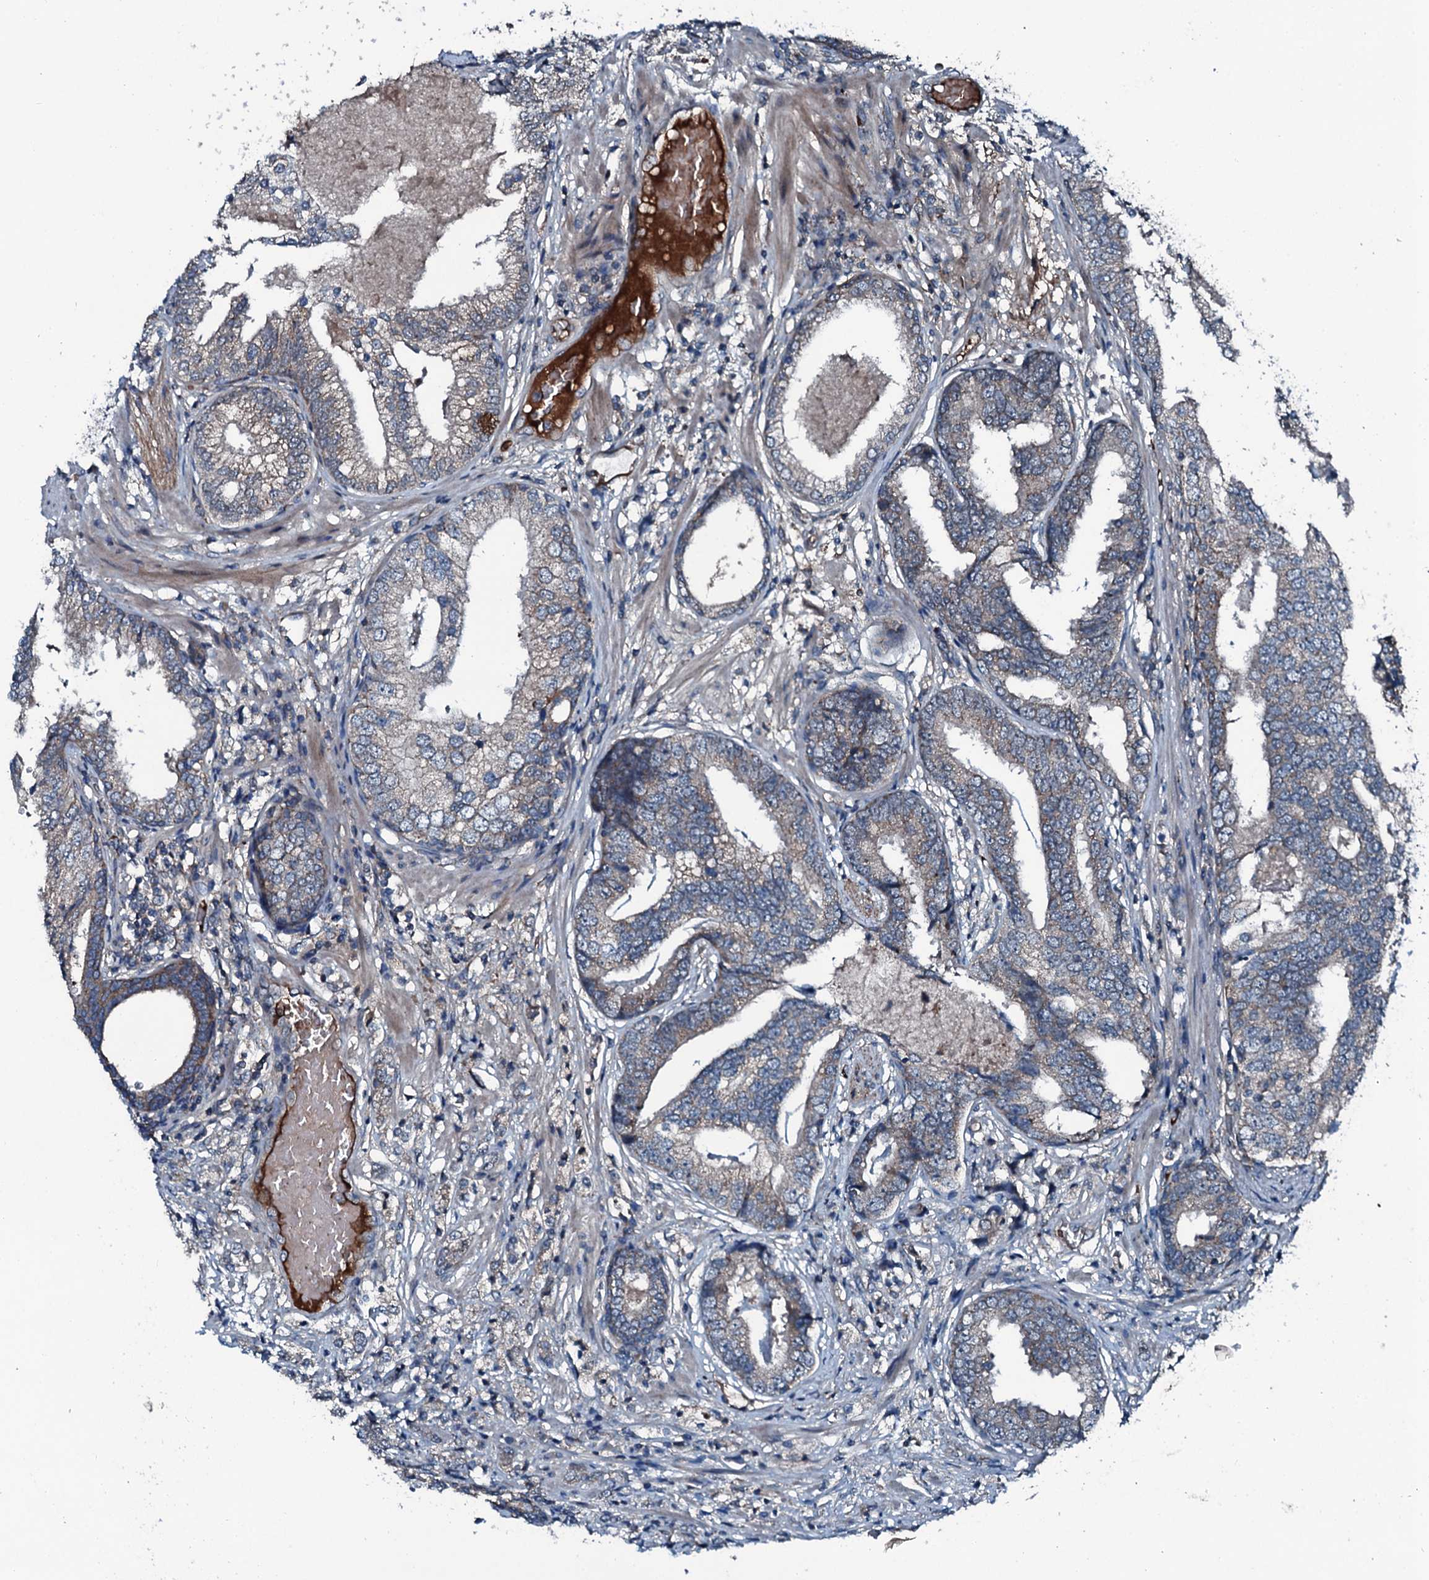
{"staining": {"intensity": "negative", "quantity": "none", "location": "none"}, "tissue": "prostate cancer", "cell_type": "Tumor cells", "image_type": "cancer", "snomed": [{"axis": "morphology", "description": "Adenocarcinoma, High grade"}, {"axis": "topography", "description": "Prostate"}], "caption": "DAB immunohistochemical staining of prostate cancer demonstrates no significant positivity in tumor cells.", "gene": "TRIM7", "patient": {"sex": "male", "age": 69}}